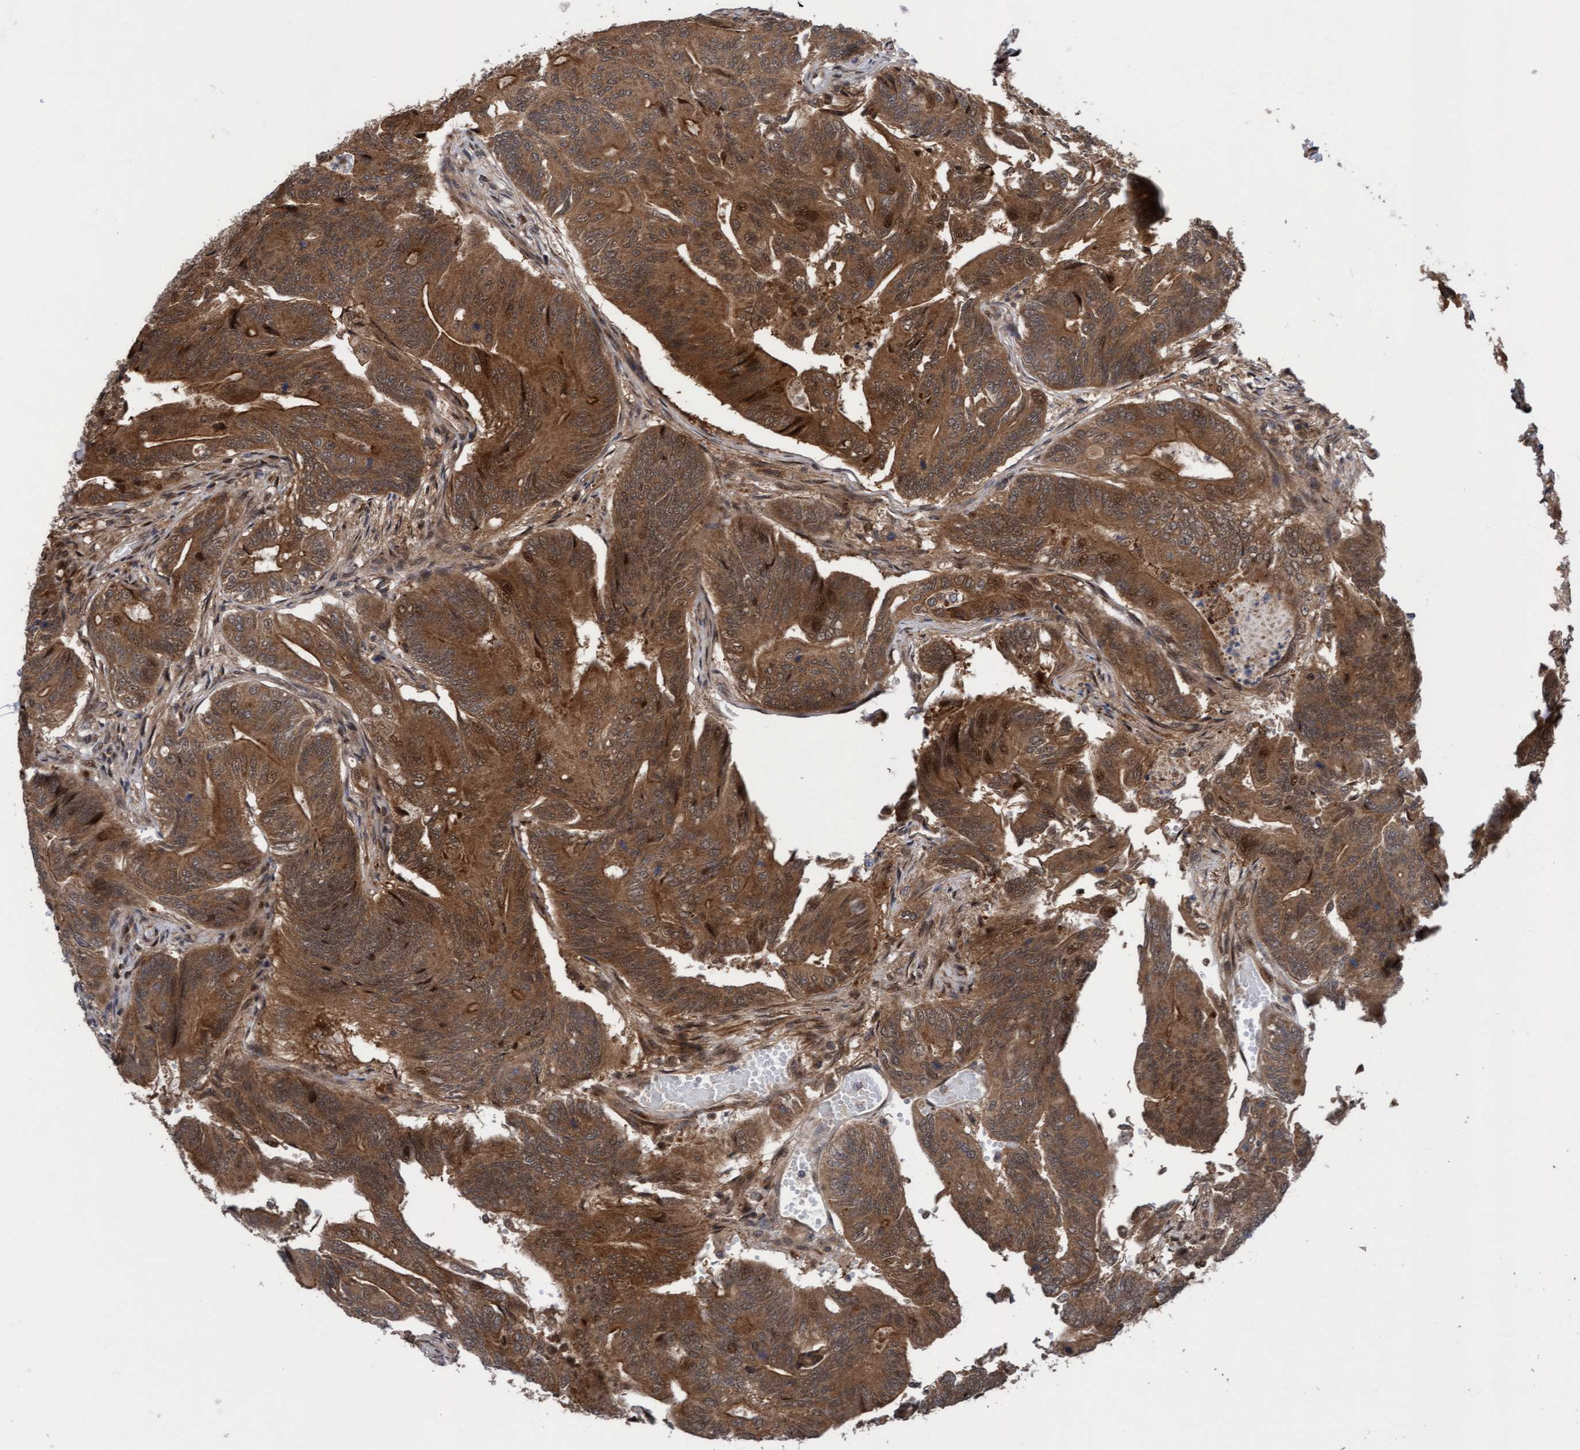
{"staining": {"intensity": "moderate", "quantity": ">75%", "location": "cytoplasmic/membranous,nuclear"}, "tissue": "colorectal cancer", "cell_type": "Tumor cells", "image_type": "cancer", "snomed": [{"axis": "morphology", "description": "Adenoma, NOS"}, {"axis": "morphology", "description": "Adenocarcinoma, NOS"}, {"axis": "topography", "description": "Colon"}], "caption": "Moderate cytoplasmic/membranous and nuclear expression for a protein is present in approximately >75% of tumor cells of adenoma (colorectal) using immunohistochemistry.", "gene": "ITFG1", "patient": {"sex": "male", "age": 79}}